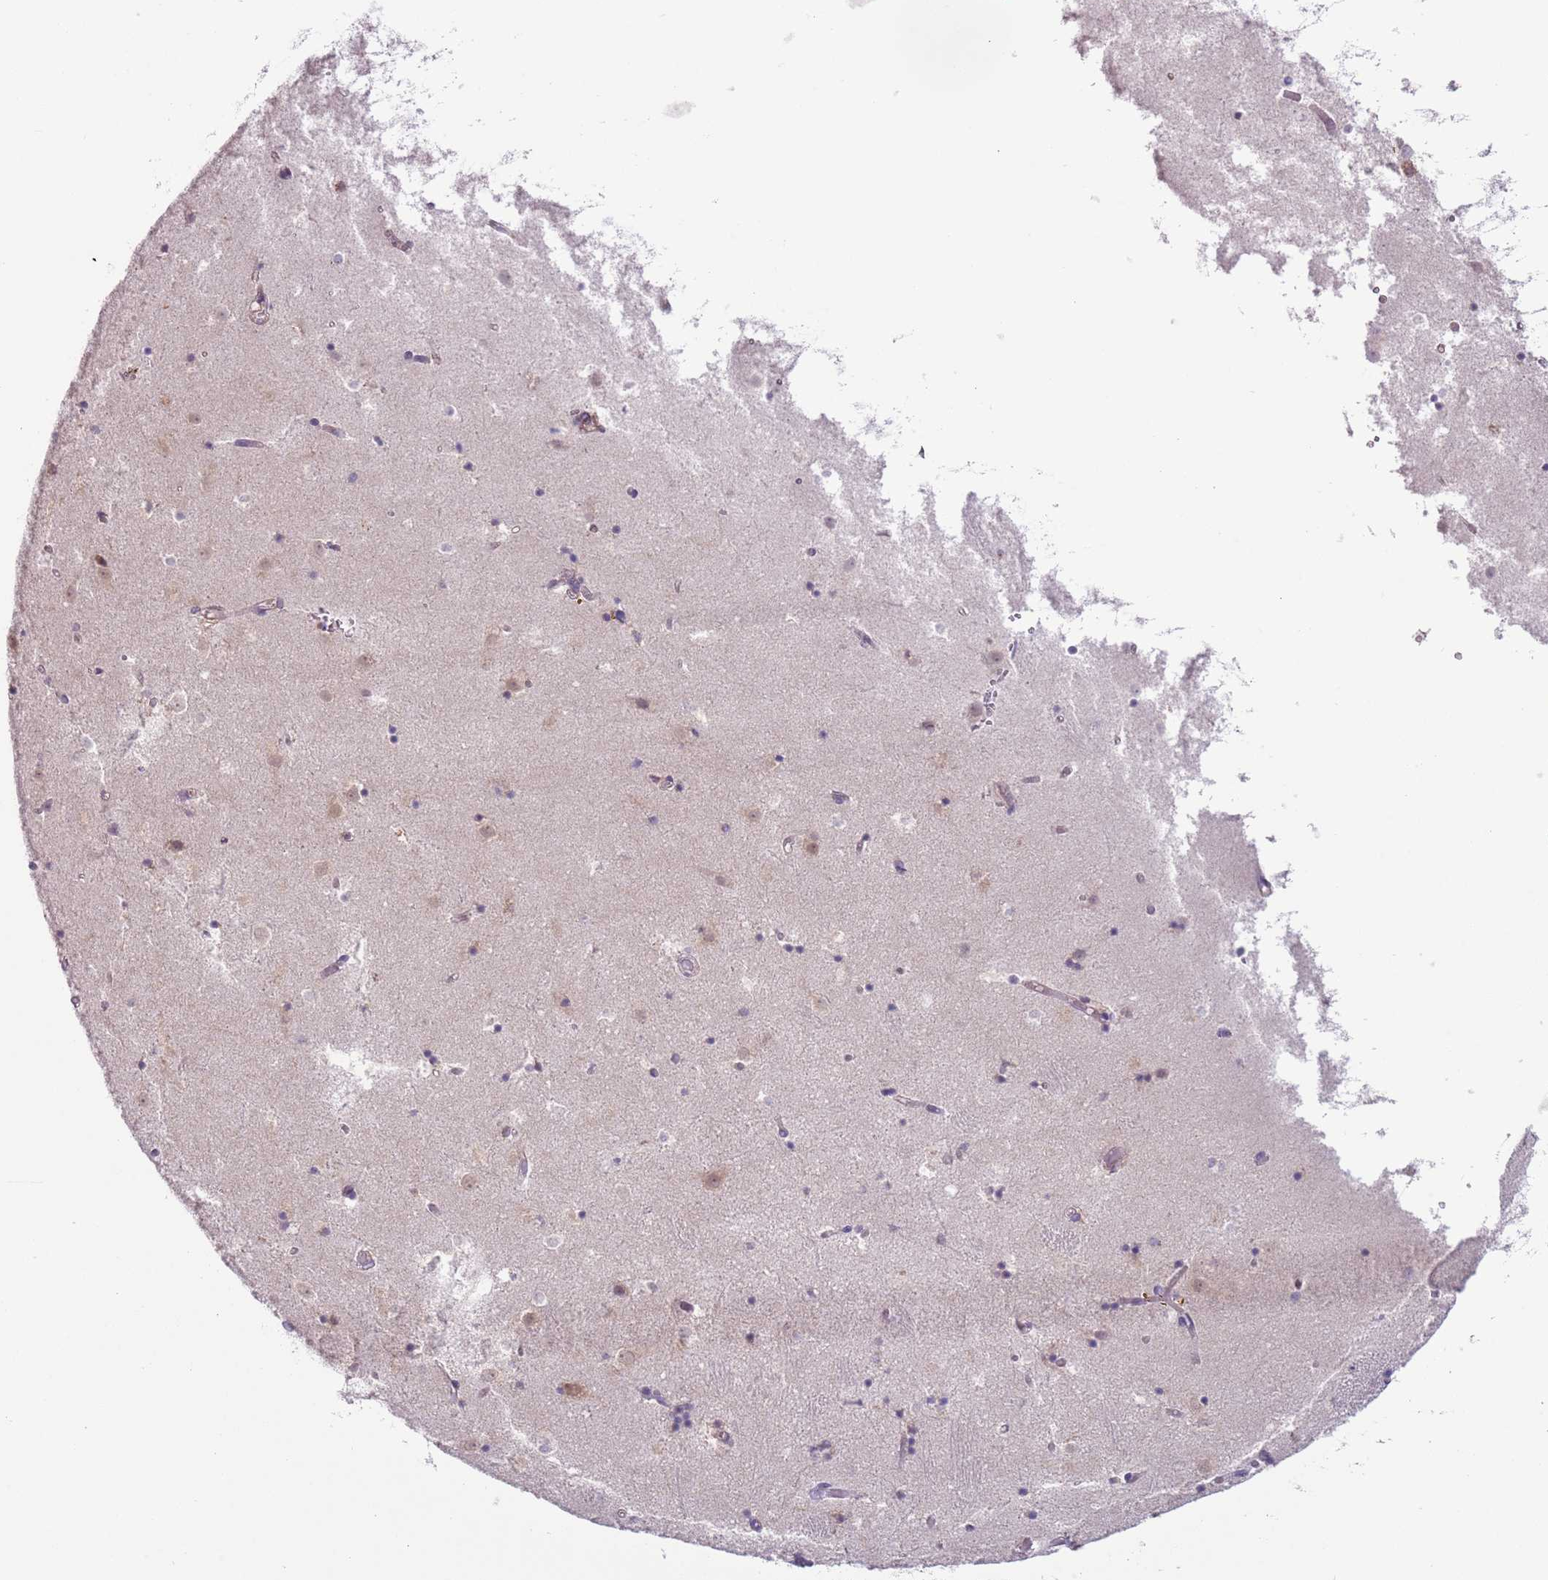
{"staining": {"intensity": "negative", "quantity": "none", "location": "none"}, "tissue": "caudate", "cell_type": "Glial cells", "image_type": "normal", "snomed": [{"axis": "morphology", "description": "Normal tissue, NOS"}, {"axis": "topography", "description": "Lateral ventricle wall"}], "caption": "Immunohistochemistry of unremarkable caudate reveals no positivity in glial cells.", "gene": "COPE", "patient": {"sex": "female", "age": 52}}